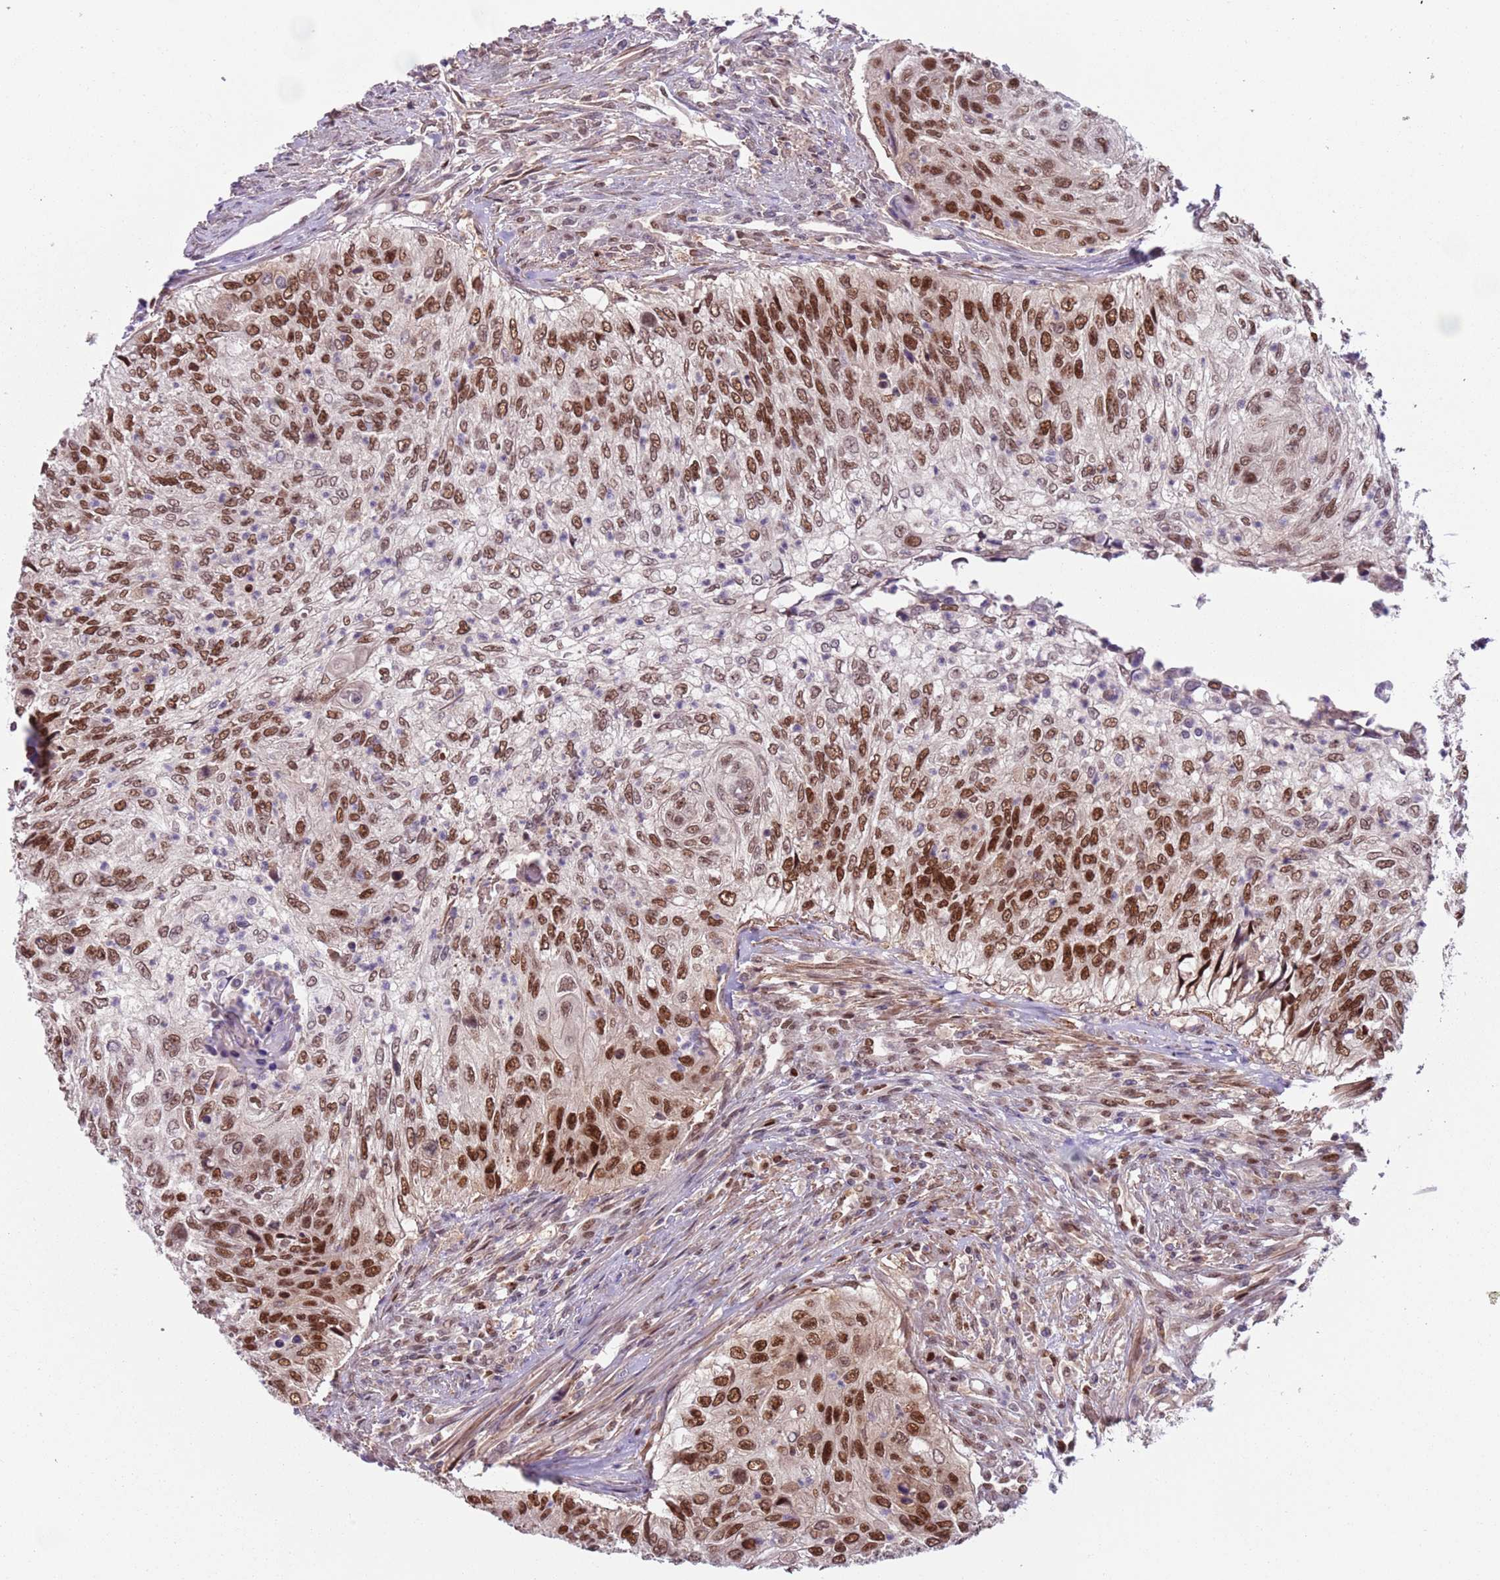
{"staining": {"intensity": "strong", "quantity": ">75%", "location": "nuclear"}, "tissue": "urothelial cancer", "cell_type": "Tumor cells", "image_type": "cancer", "snomed": [{"axis": "morphology", "description": "Urothelial carcinoma, High grade"}, {"axis": "topography", "description": "Urinary bladder"}], "caption": "High-grade urothelial carcinoma stained with a protein marker reveals strong staining in tumor cells.", "gene": "RMND5B", "patient": {"sex": "female", "age": 60}}